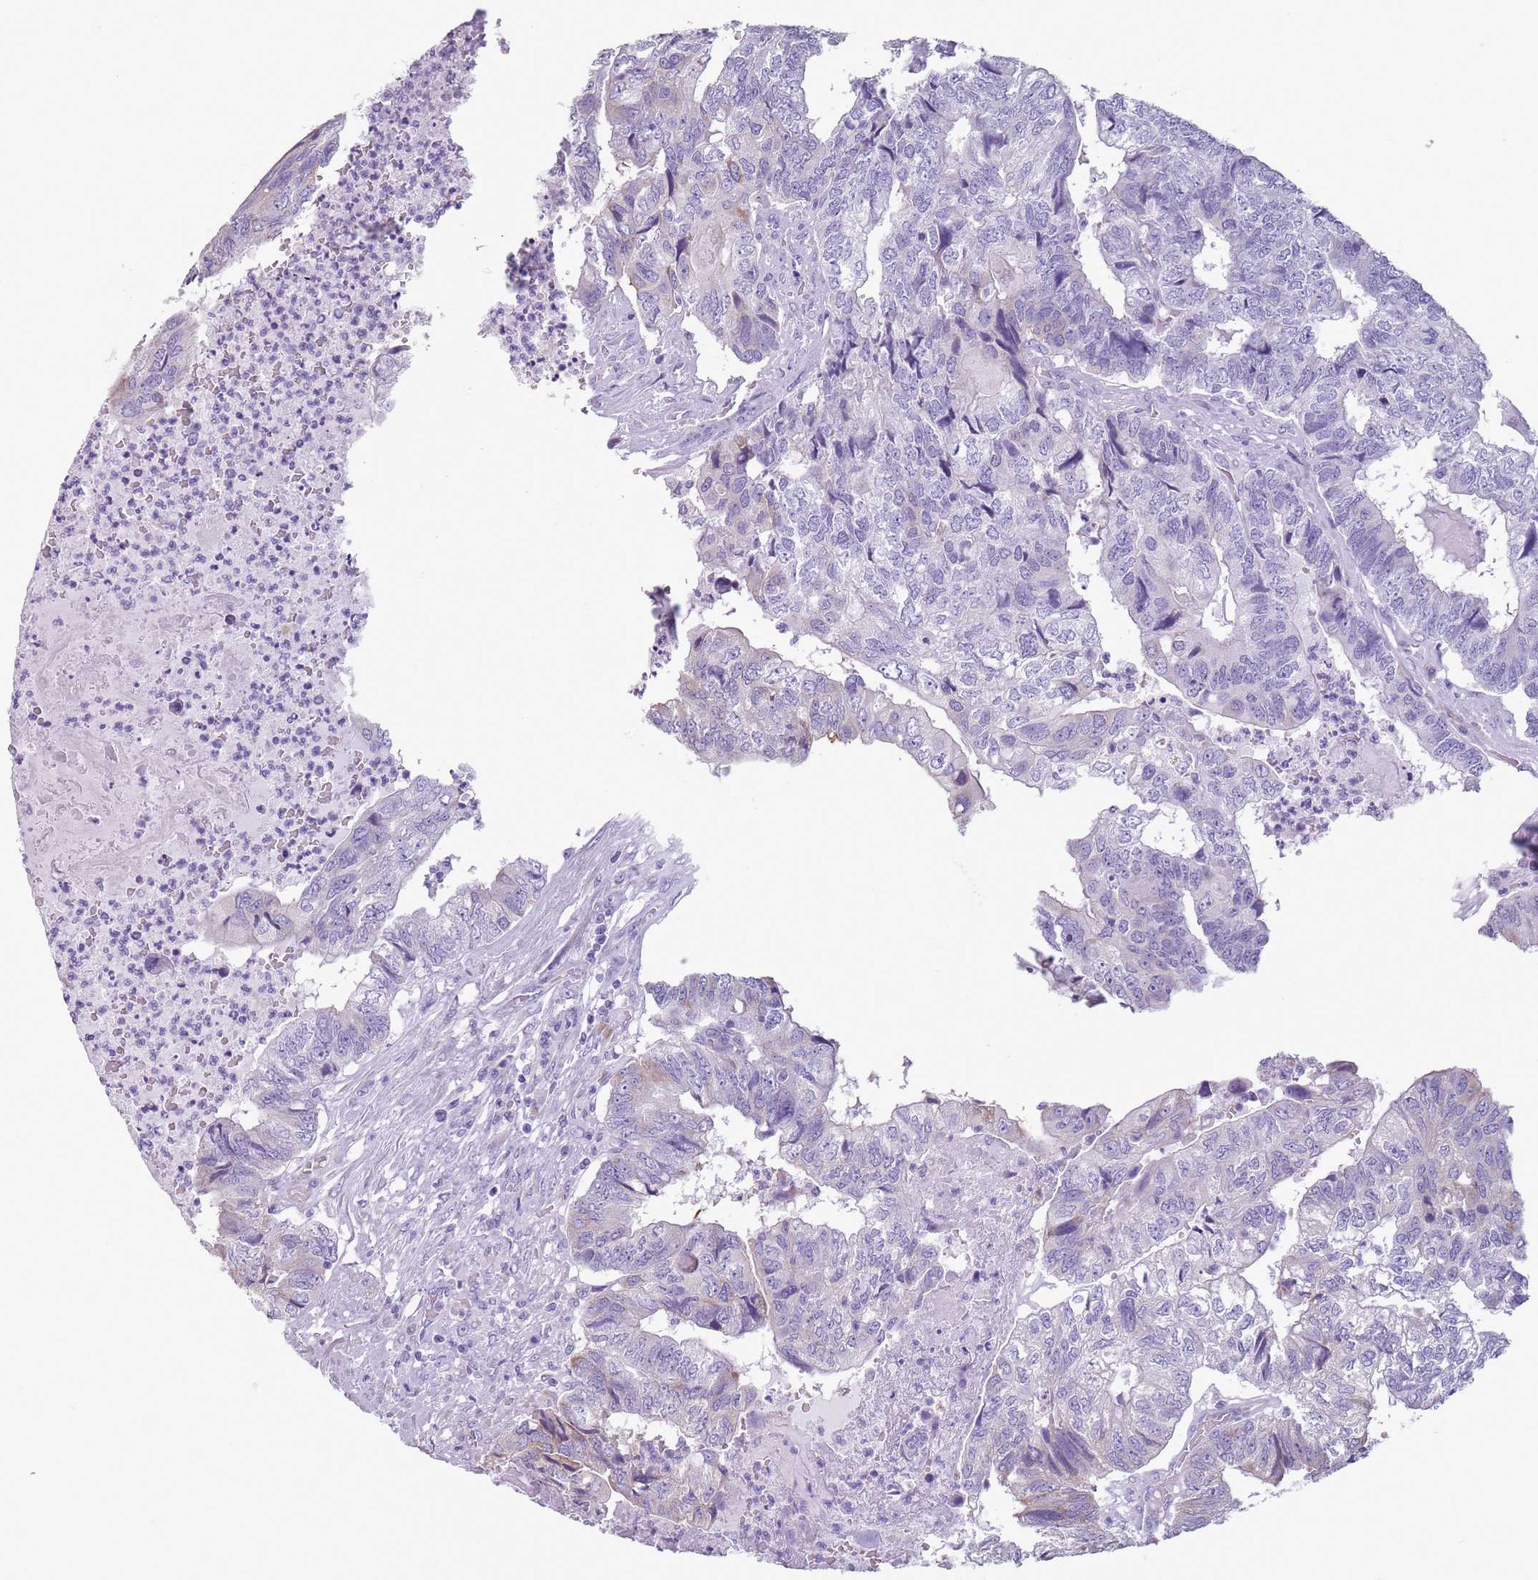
{"staining": {"intensity": "negative", "quantity": "none", "location": "none"}, "tissue": "colorectal cancer", "cell_type": "Tumor cells", "image_type": "cancer", "snomed": [{"axis": "morphology", "description": "Adenocarcinoma, NOS"}, {"axis": "topography", "description": "Colon"}], "caption": "This is a micrograph of immunohistochemistry staining of adenocarcinoma (colorectal), which shows no positivity in tumor cells.", "gene": "HYOU1", "patient": {"sex": "female", "age": 67}}